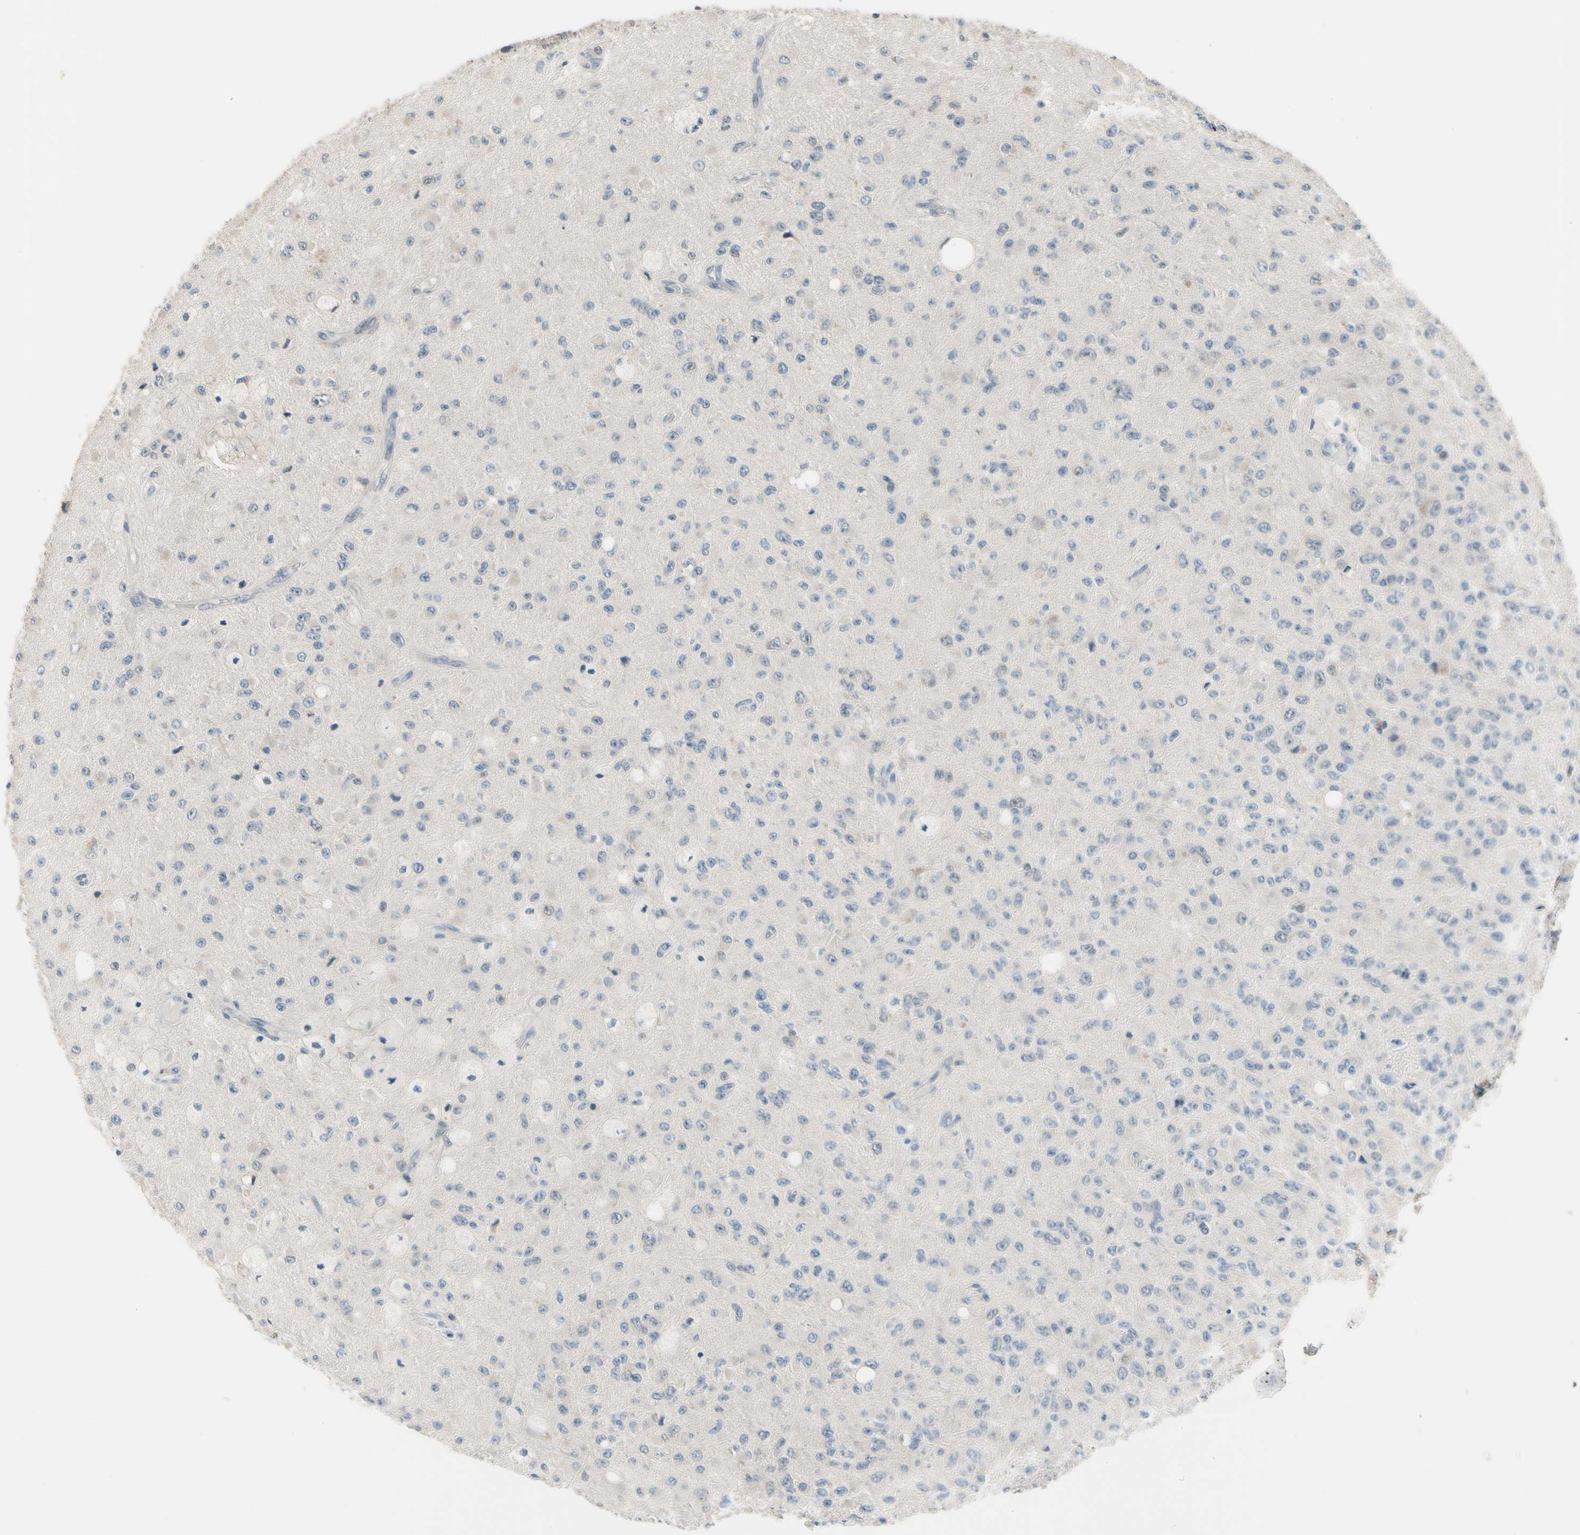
{"staining": {"intensity": "negative", "quantity": "none", "location": "none"}, "tissue": "glioma", "cell_type": "Tumor cells", "image_type": "cancer", "snomed": [{"axis": "morphology", "description": "Glioma, malignant, High grade"}, {"axis": "topography", "description": "pancreas cauda"}], "caption": "This is a image of IHC staining of glioma, which shows no staining in tumor cells.", "gene": "HSPA4", "patient": {"sex": "male", "age": 60}}